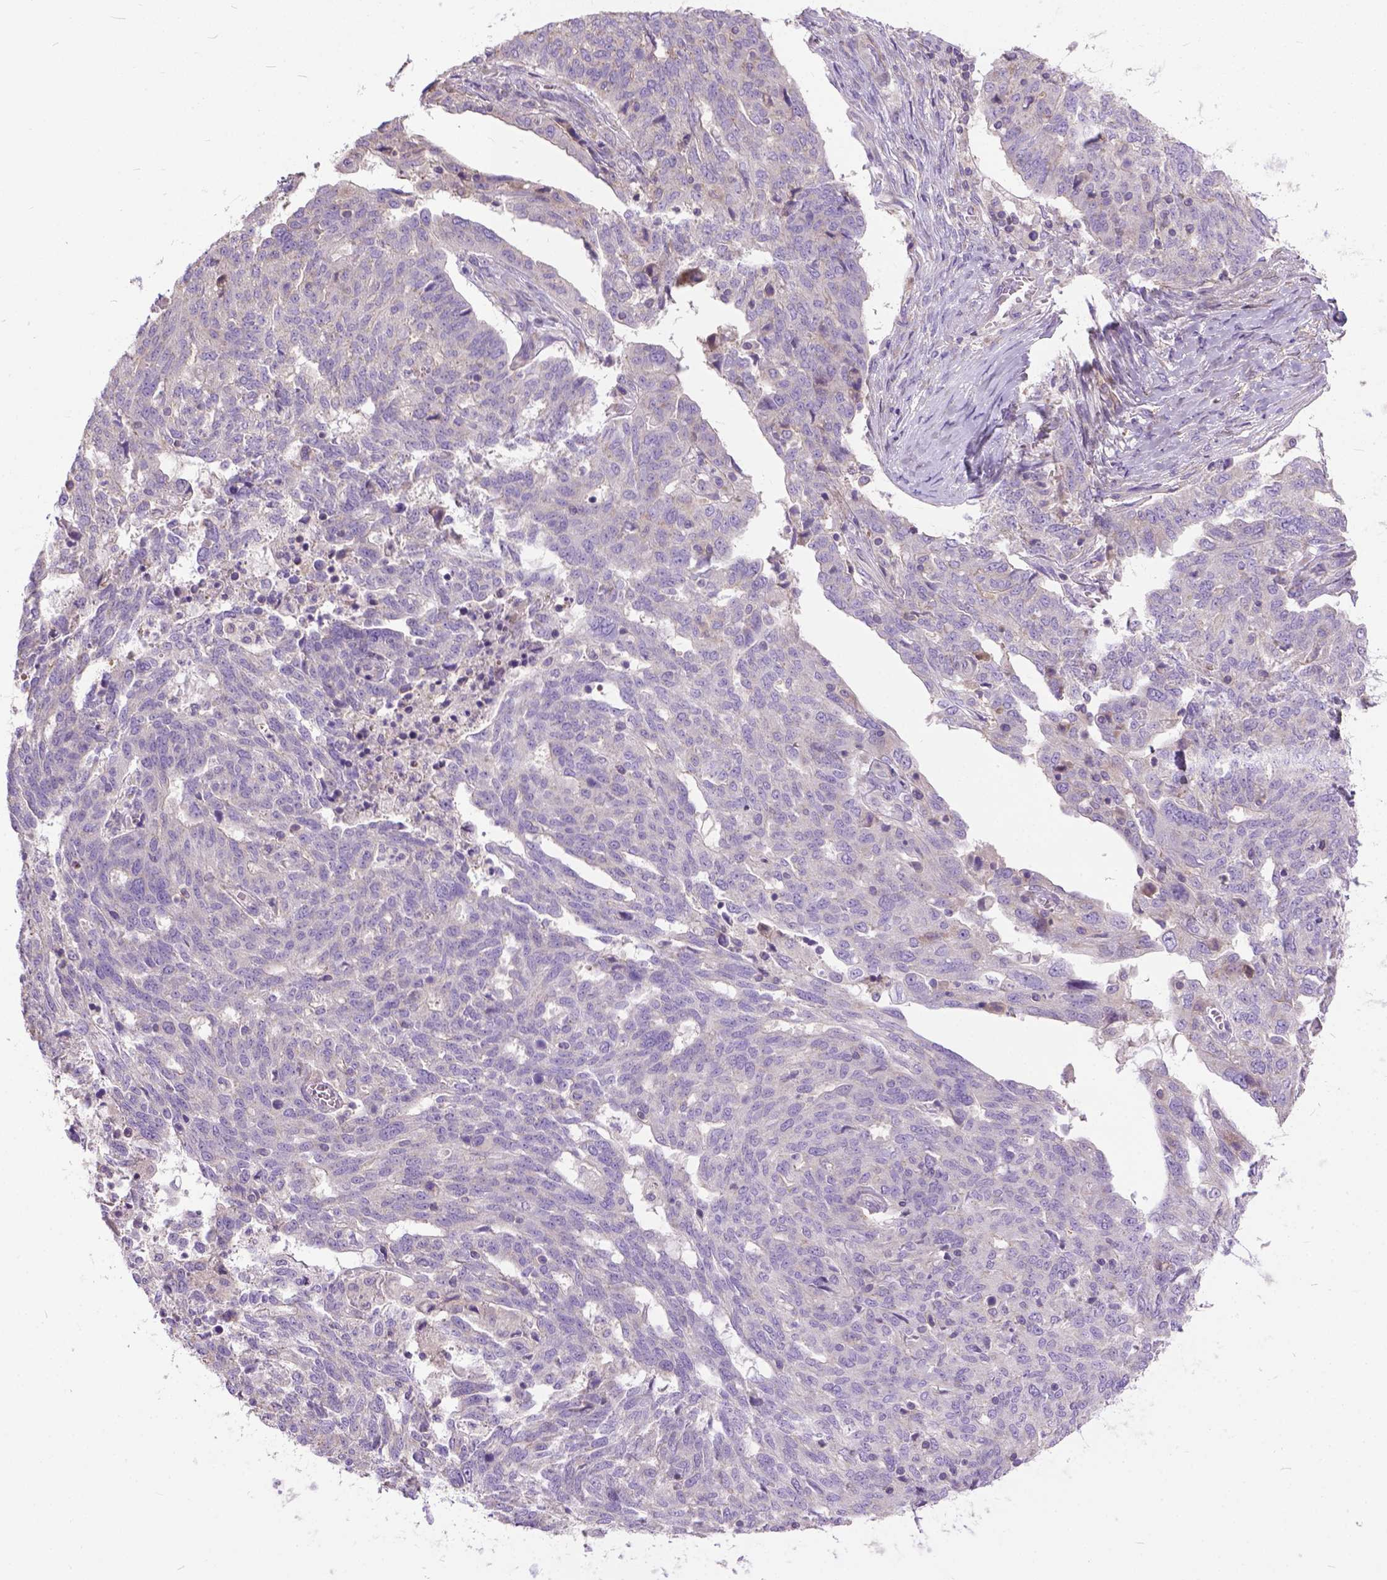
{"staining": {"intensity": "negative", "quantity": "none", "location": "none"}, "tissue": "ovarian cancer", "cell_type": "Tumor cells", "image_type": "cancer", "snomed": [{"axis": "morphology", "description": "Cystadenocarcinoma, serous, NOS"}, {"axis": "topography", "description": "Ovary"}], "caption": "DAB (3,3'-diaminobenzidine) immunohistochemical staining of human ovarian serous cystadenocarcinoma shows no significant staining in tumor cells.", "gene": "BANF2", "patient": {"sex": "female", "age": 67}}